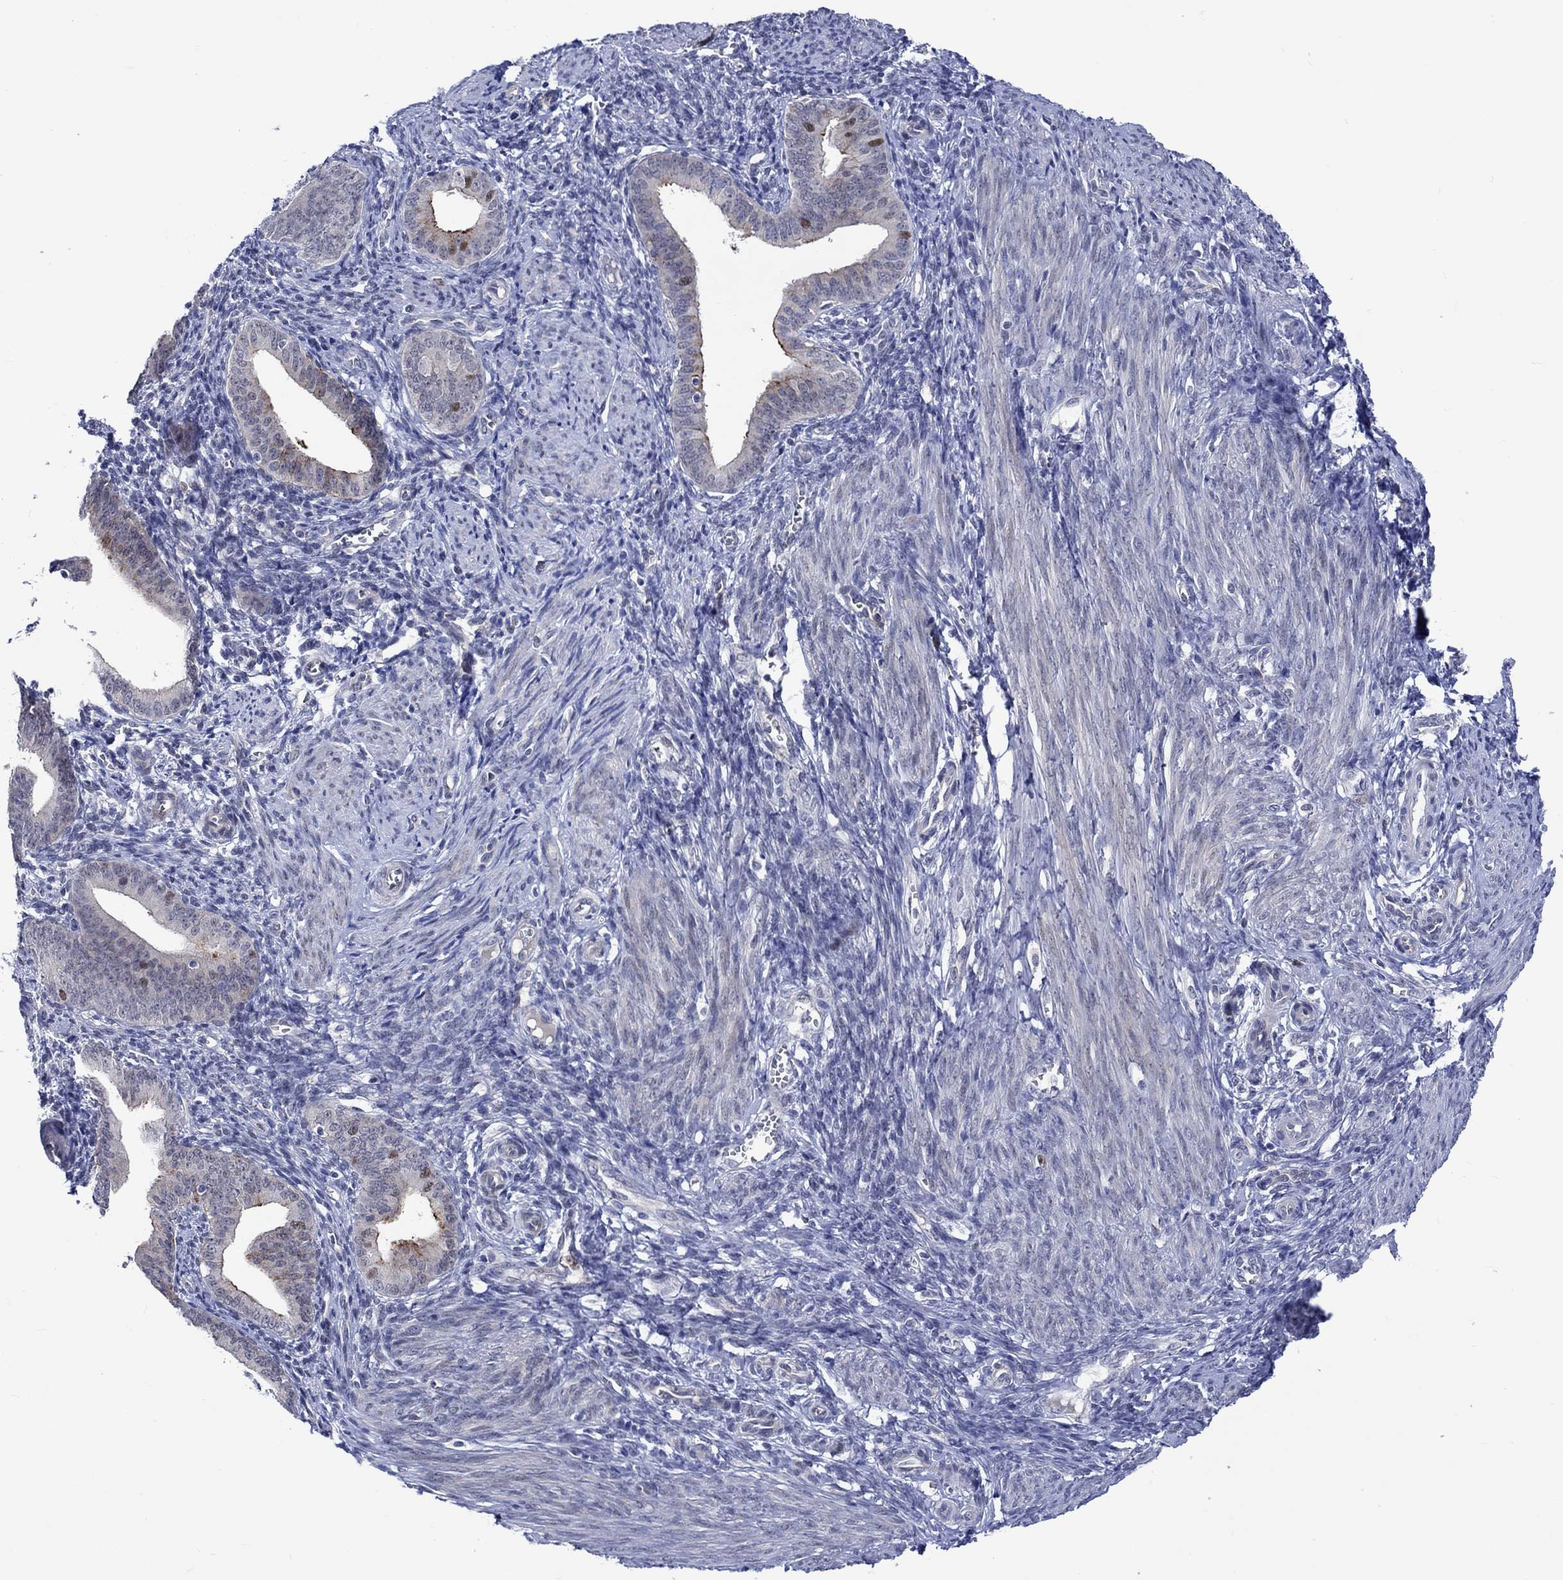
{"staining": {"intensity": "negative", "quantity": "none", "location": "none"}, "tissue": "endometrium", "cell_type": "Cells in endometrial stroma", "image_type": "normal", "snomed": [{"axis": "morphology", "description": "Normal tissue, NOS"}, {"axis": "topography", "description": "Endometrium"}], "caption": "Cells in endometrial stroma show no significant staining in normal endometrium.", "gene": "E2F8", "patient": {"sex": "female", "age": 42}}